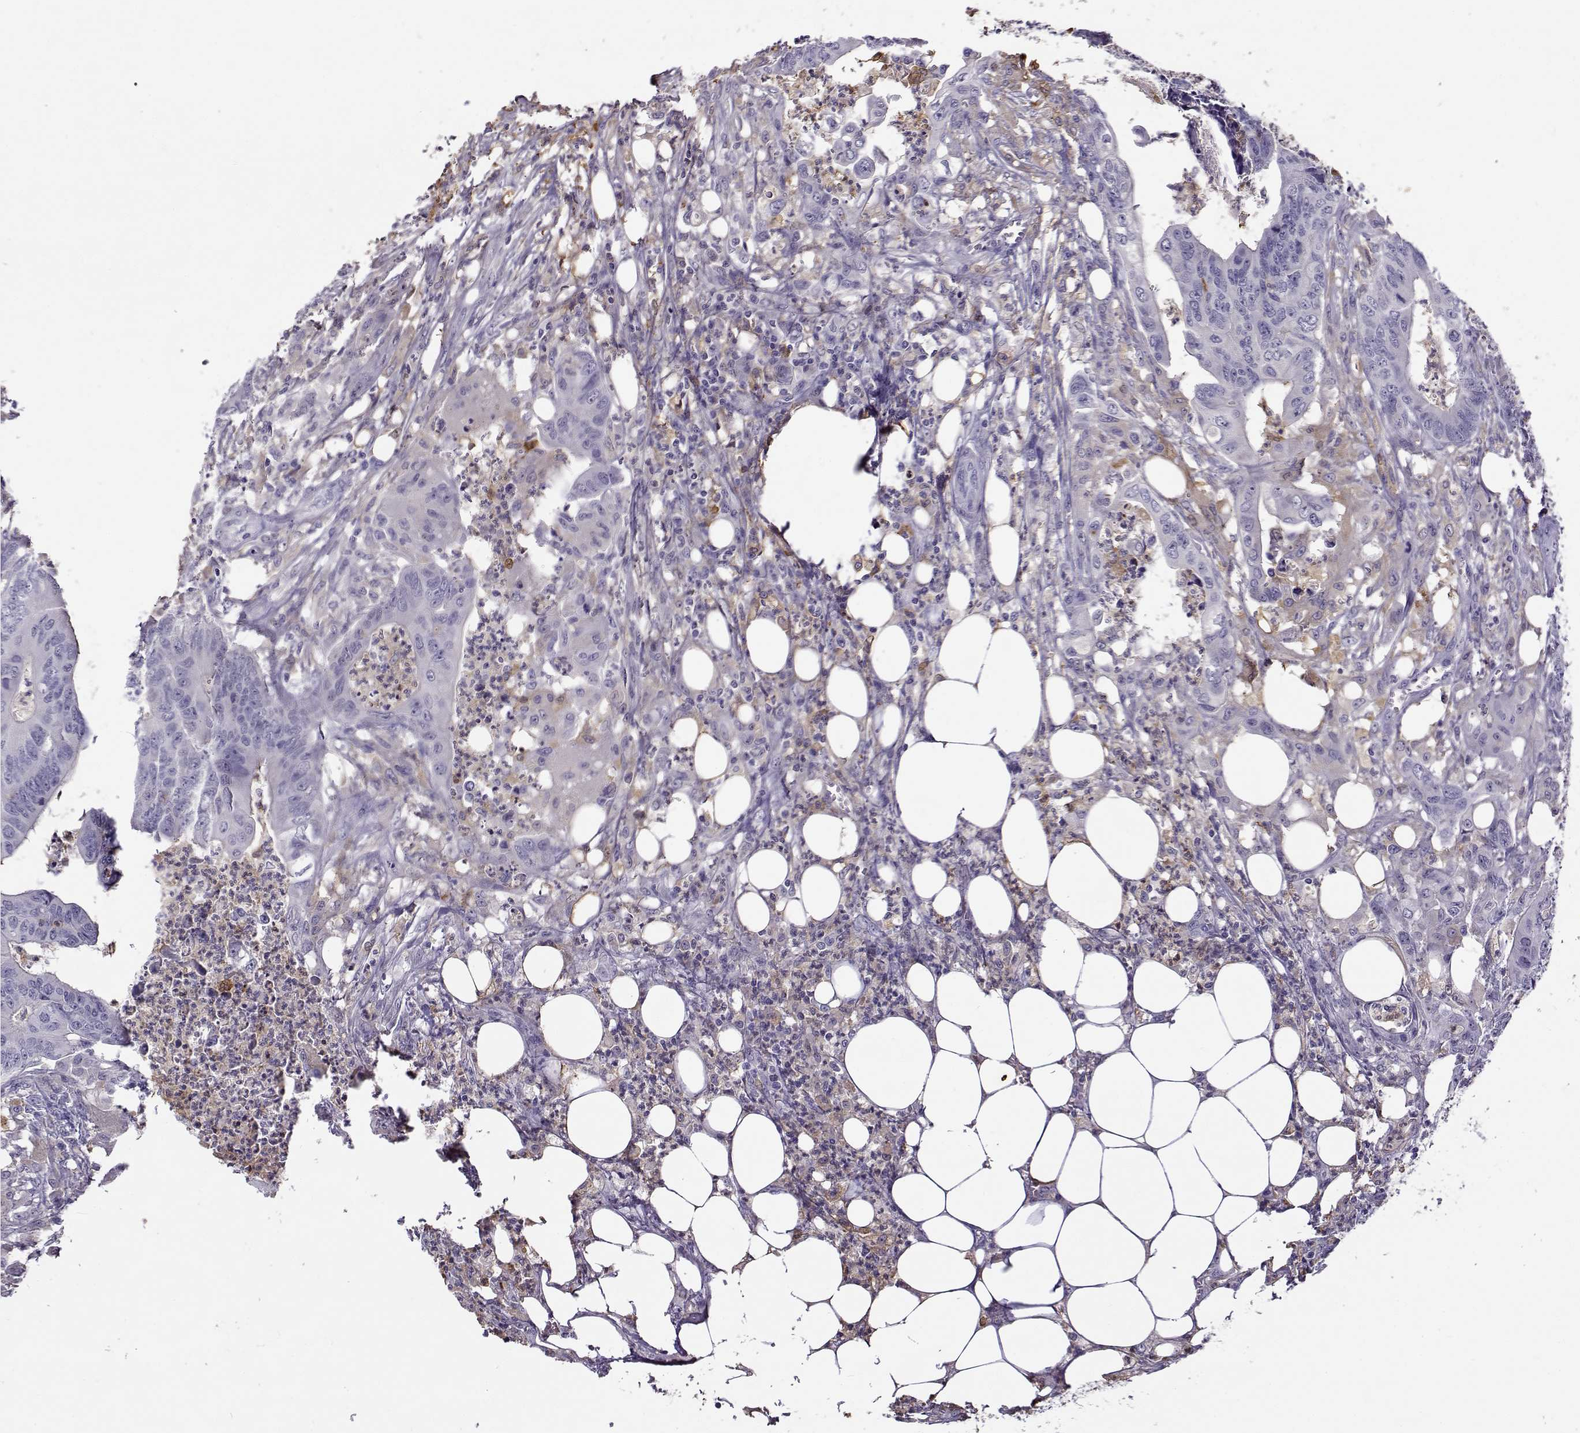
{"staining": {"intensity": "negative", "quantity": "none", "location": "none"}, "tissue": "colorectal cancer", "cell_type": "Tumor cells", "image_type": "cancer", "snomed": [{"axis": "morphology", "description": "Adenocarcinoma, NOS"}, {"axis": "topography", "description": "Colon"}], "caption": "IHC image of neoplastic tissue: human adenocarcinoma (colorectal) stained with DAB (3,3'-diaminobenzidine) exhibits no significant protein staining in tumor cells.", "gene": "UCP3", "patient": {"sex": "male", "age": 84}}